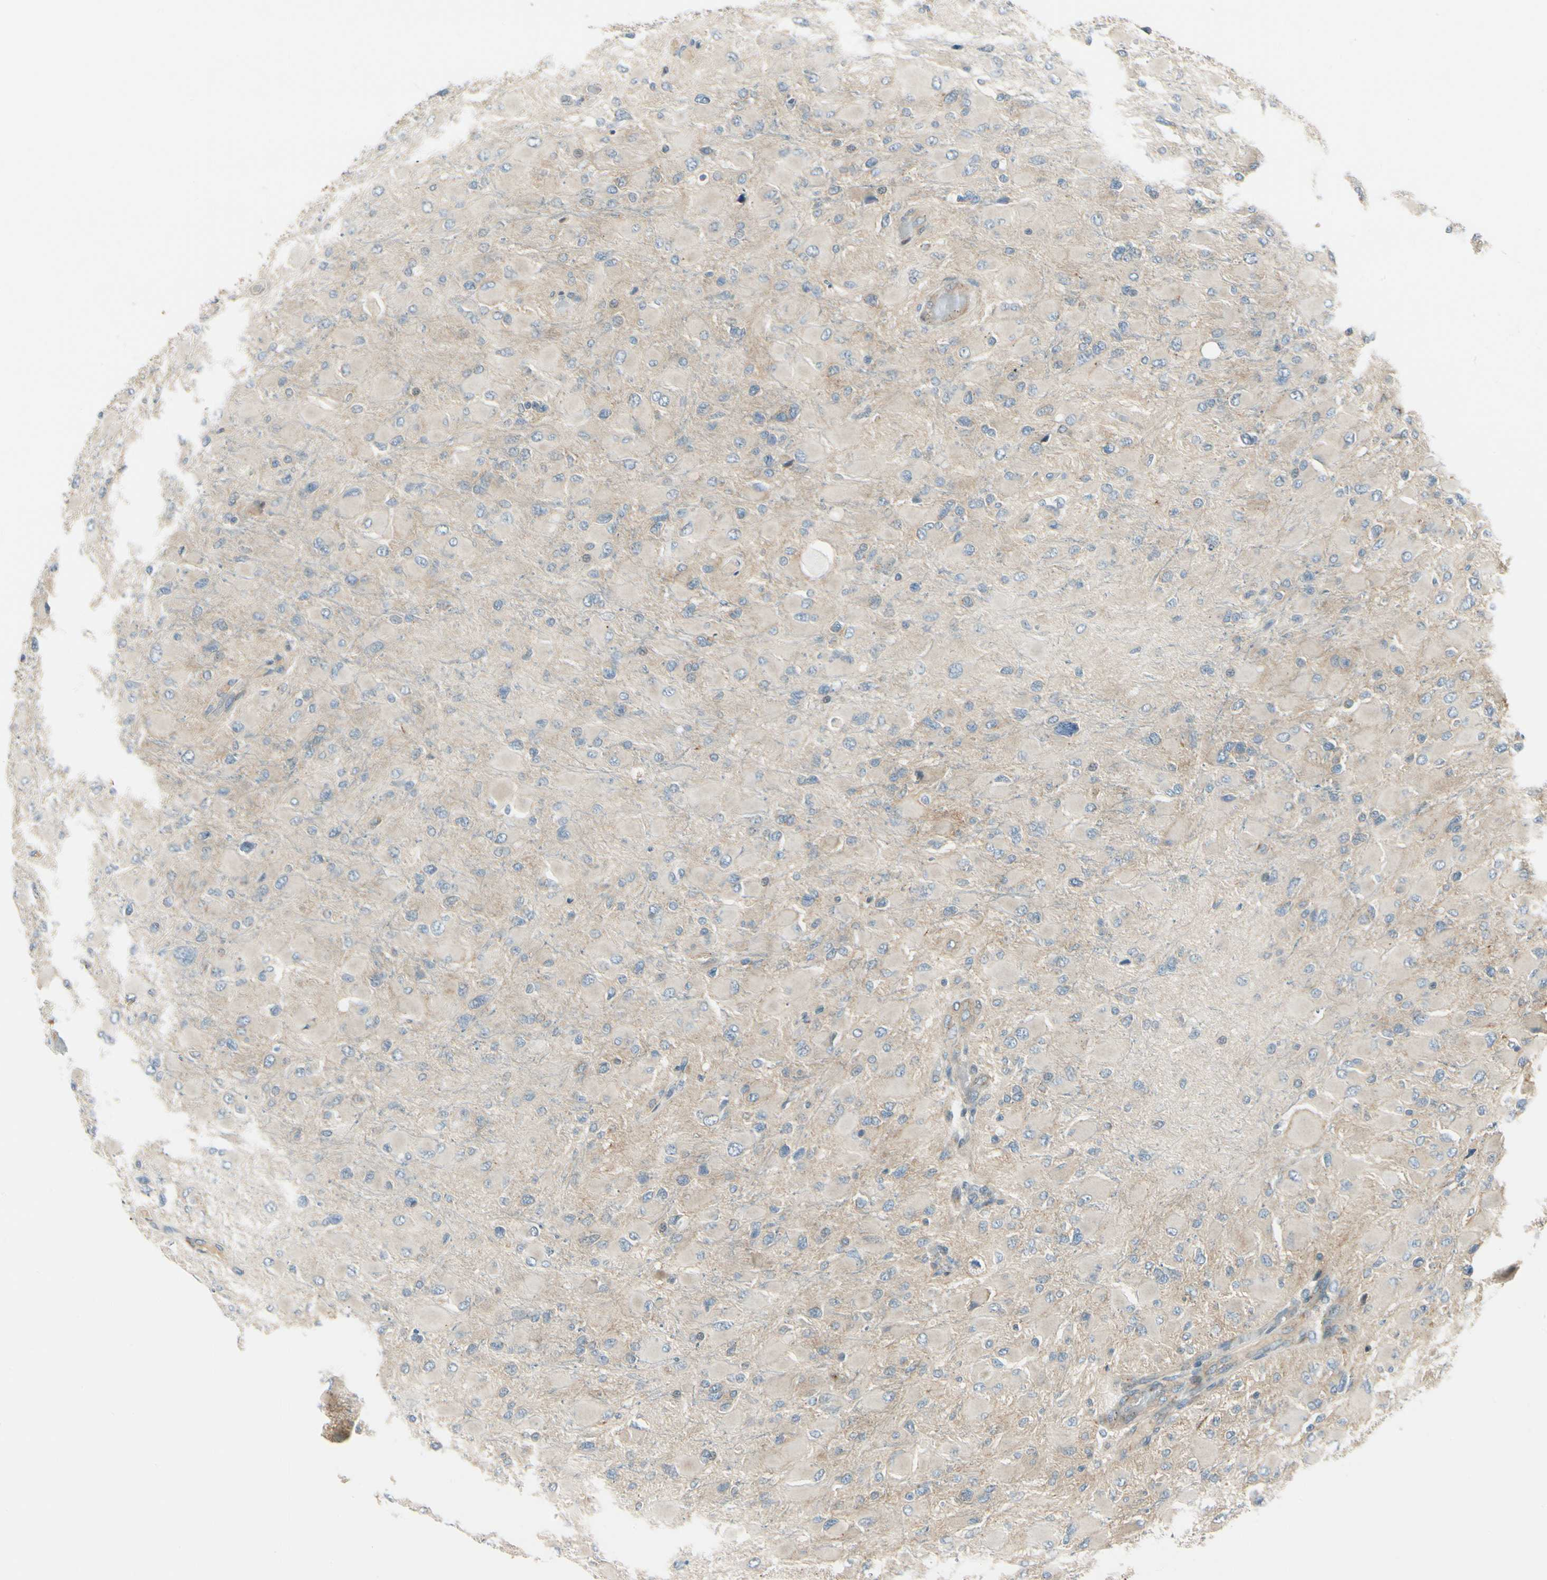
{"staining": {"intensity": "weak", "quantity": ">75%", "location": "cytoplasmic/membranous"}, "tissue": "glioma", "cell_type": "Tumor cells", "image_type": "cancer", "snomed": [{"axis": "morphology", "description": "Glioma, malignant, High grade"}, {"axis": "topography", "description": "Cerebral cortex"}], "caption": "DAB immunohistochemical staining of glioma exhibits weak cytoplasmic/membranous protein staining in approximately >75% of tumor cells.", "gene": "MANSC1", "patient": {"sex": "female", "age": 36}}